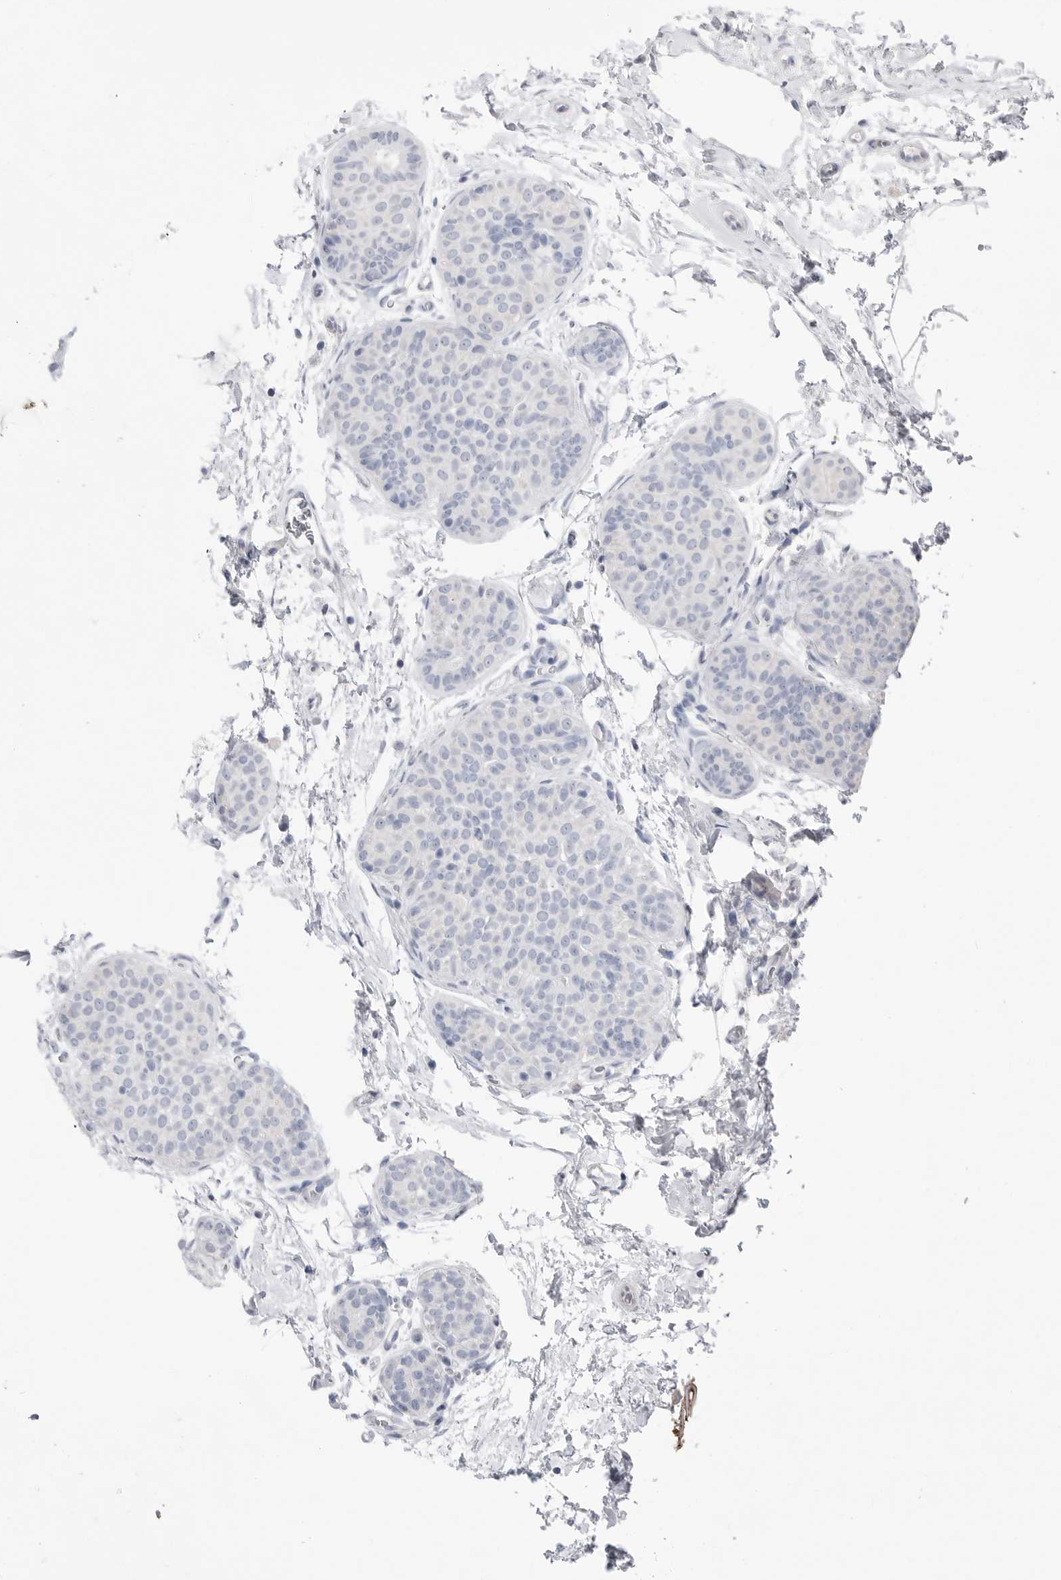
{"staining": {"intensity": "negative", "quantity": "none", "location": "none"}, "tissue": "breast cancer", "cell_type": "Tumor cells", "image_type": "cancer", "snomed": [{"axis": "morphology", "description": "Lobular carcinoma, in situ"}, {"axis": "morphology", "description": "Lobular carcinoma"}, {"axis": "topography", "description": "Breast"}], "caption": "Tumor cells are negative for protein expression in human breast cancer (lobular carcinoma).", "gene": "ABHD12", "patient": {"sex": "female", "age": 41}}